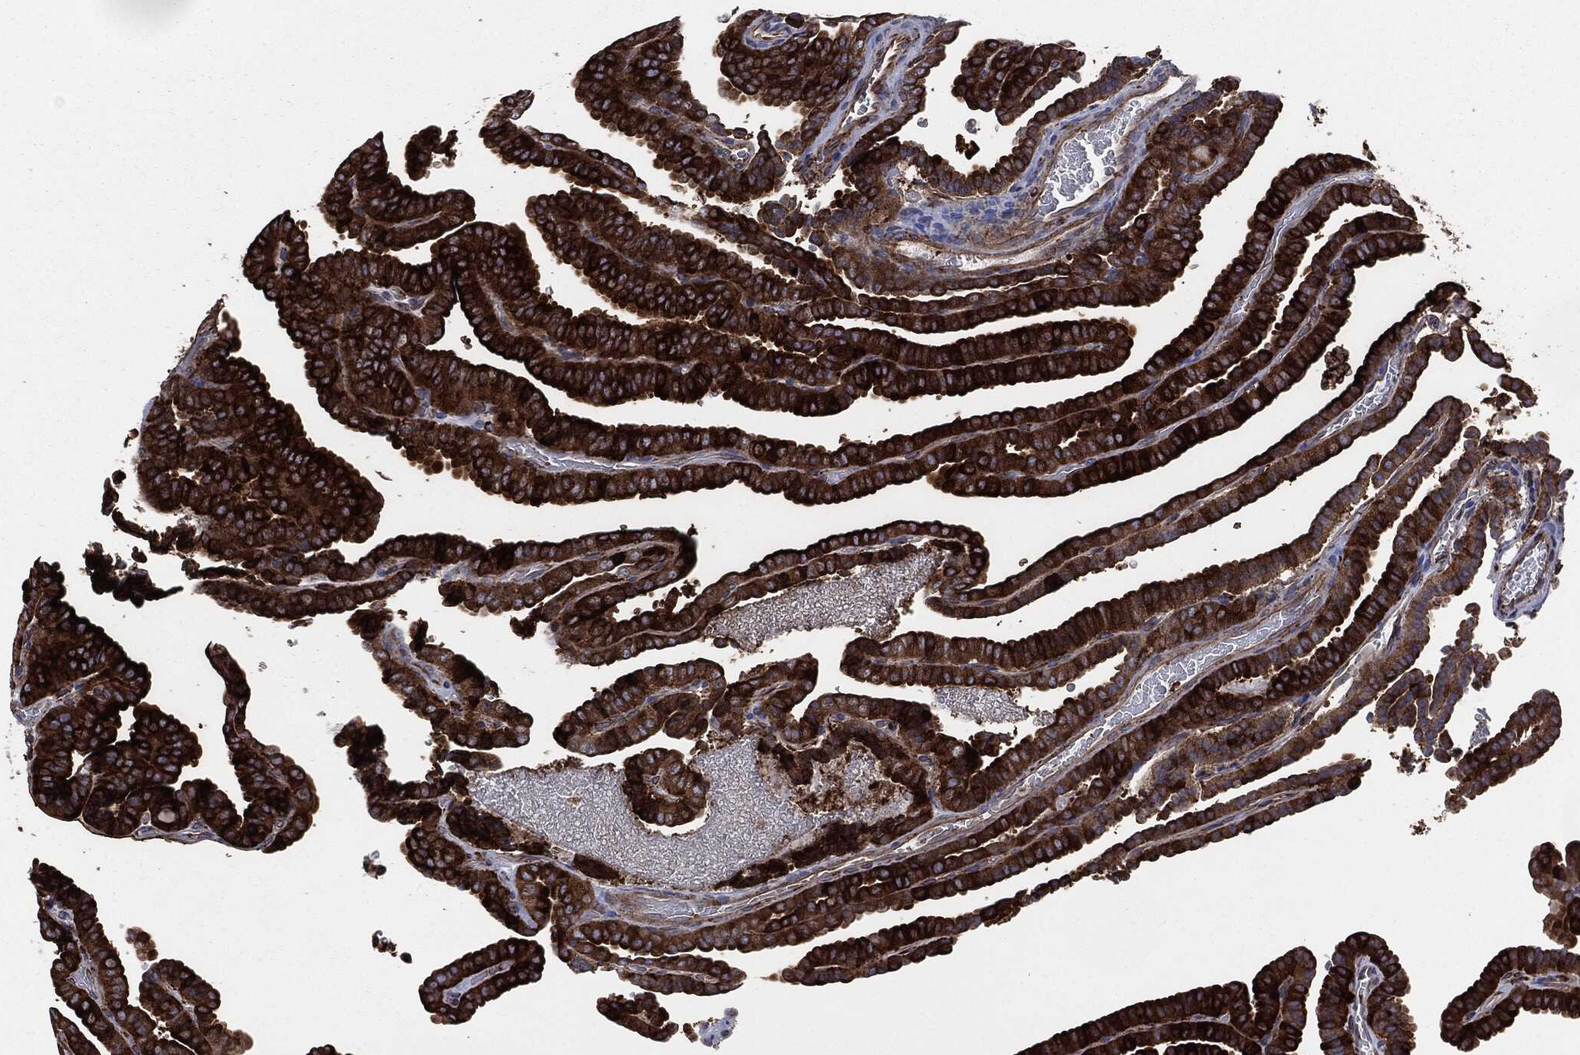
{"staining": {"intensity": "strong", "quantity": ">75%", "location": "cytoplasmic/membranous"}, "tissue": "thyroid cancer", "cell_type": "Tumor cells", "image_type": "cancer", "snomed": [{"axis": "morphology", "description": "Papillary adenocarcinoma, NOS"}, {"axis": "topography", "description": "Thyroid gland"}], "caption": "This photomicrograph shows thyroid cancer (papillary adenocarcinoma) stained with IHC to label a protein in brown. The cytoplasmic/membranous of tumor cells show strong positivity for the protein. Nuclei are counter-stained blue.", "gene": "CALR", "patient": {"sex": "female", "age": 39}}